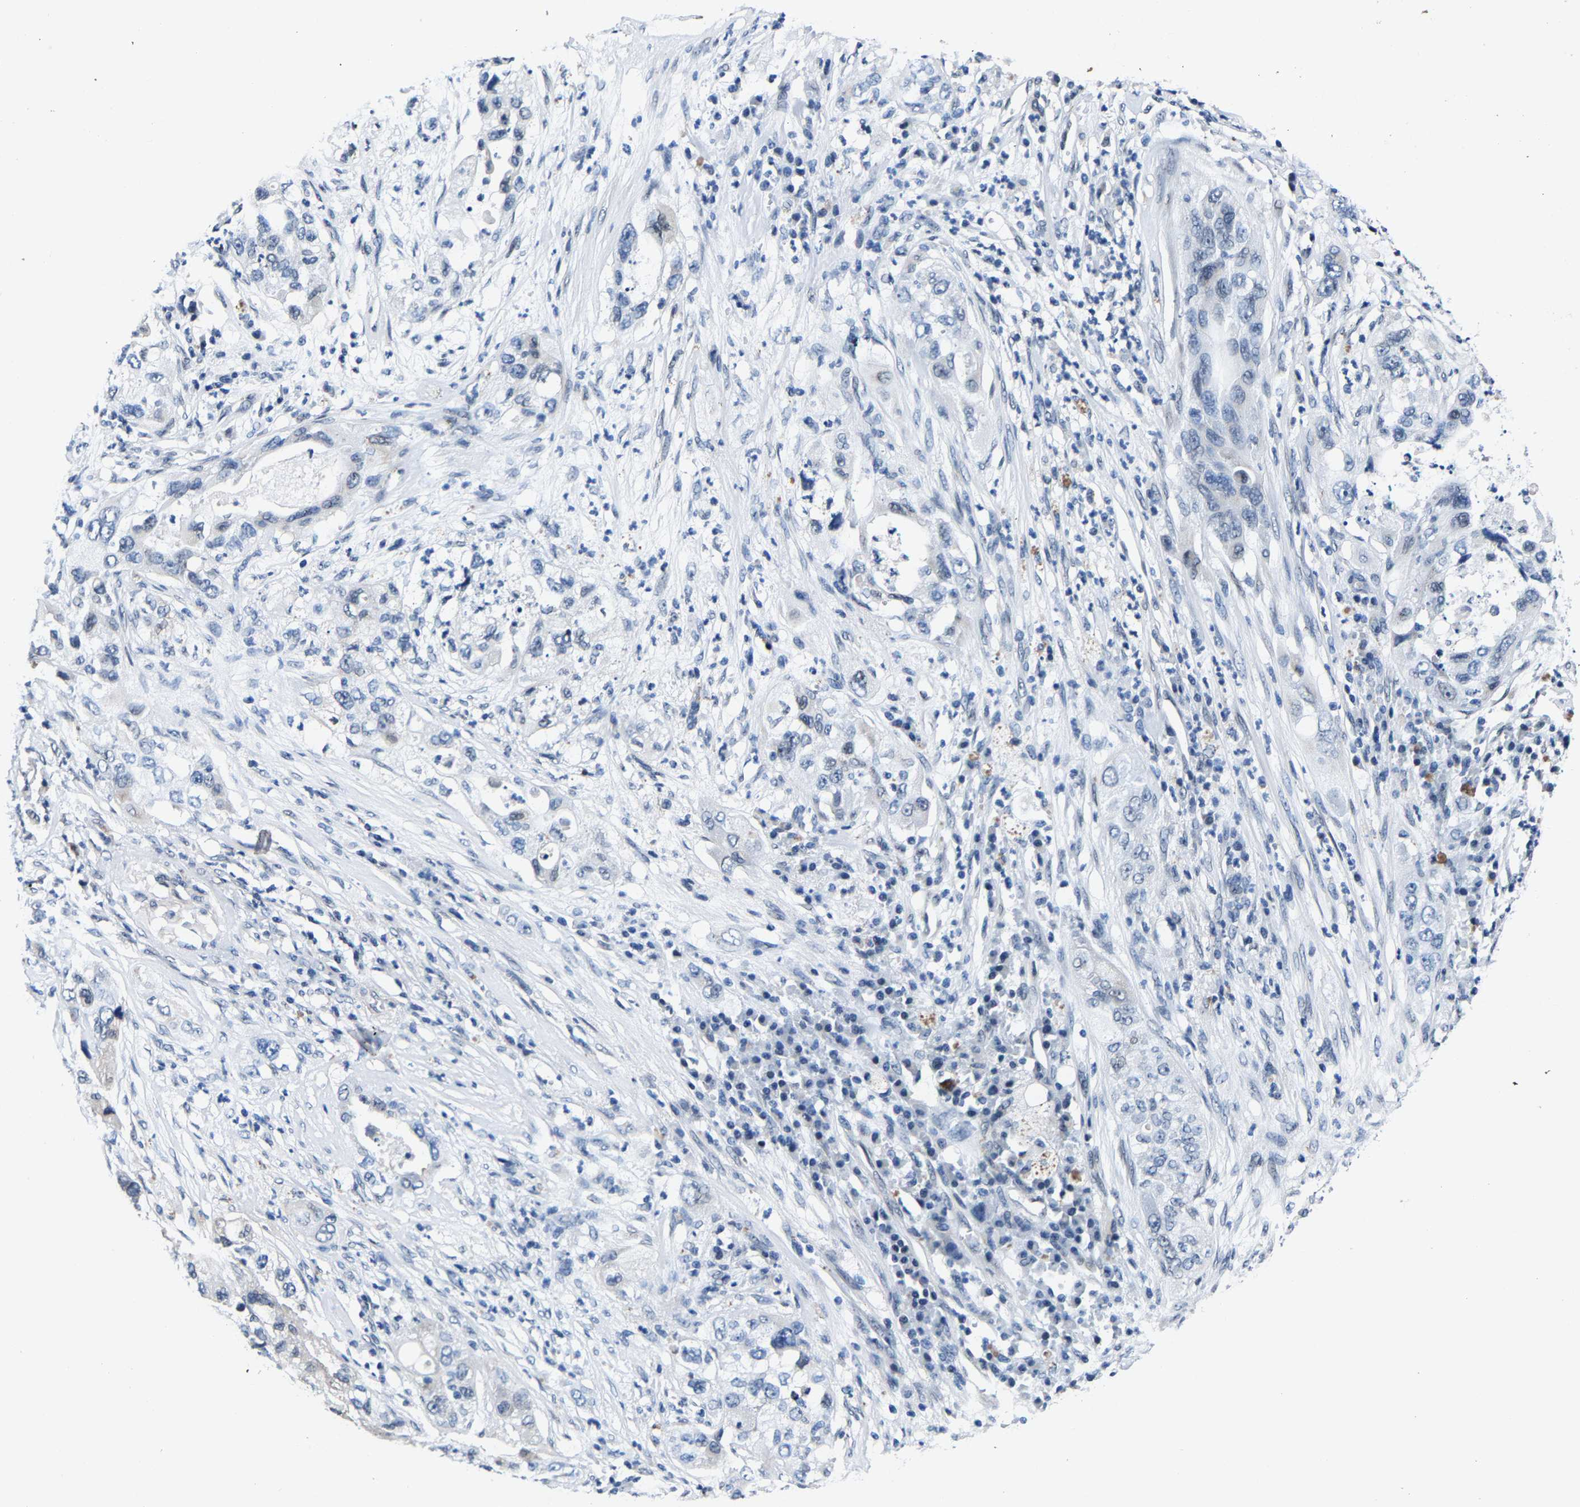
{"staining": {"intensity": "negative", "quantity": "none", "location": "none"}, "tissue": "pancreatic cancer", "cell_type": "Tumor cells", "image_type": "cancer", "snomed": [{"axis": "morphology", "description": "Adenocarcinoma, NOS"}, {"axis": "topography", "description": "Pancreas"}], "caption": "Immunohistochemical staining of pancreatic cancer exhibits no significant expression in tumor cells. (IHC, brightfield microscopy, high magnification).", "gene": "UBN2", "patient": {"sex": "female", "age": 78}}